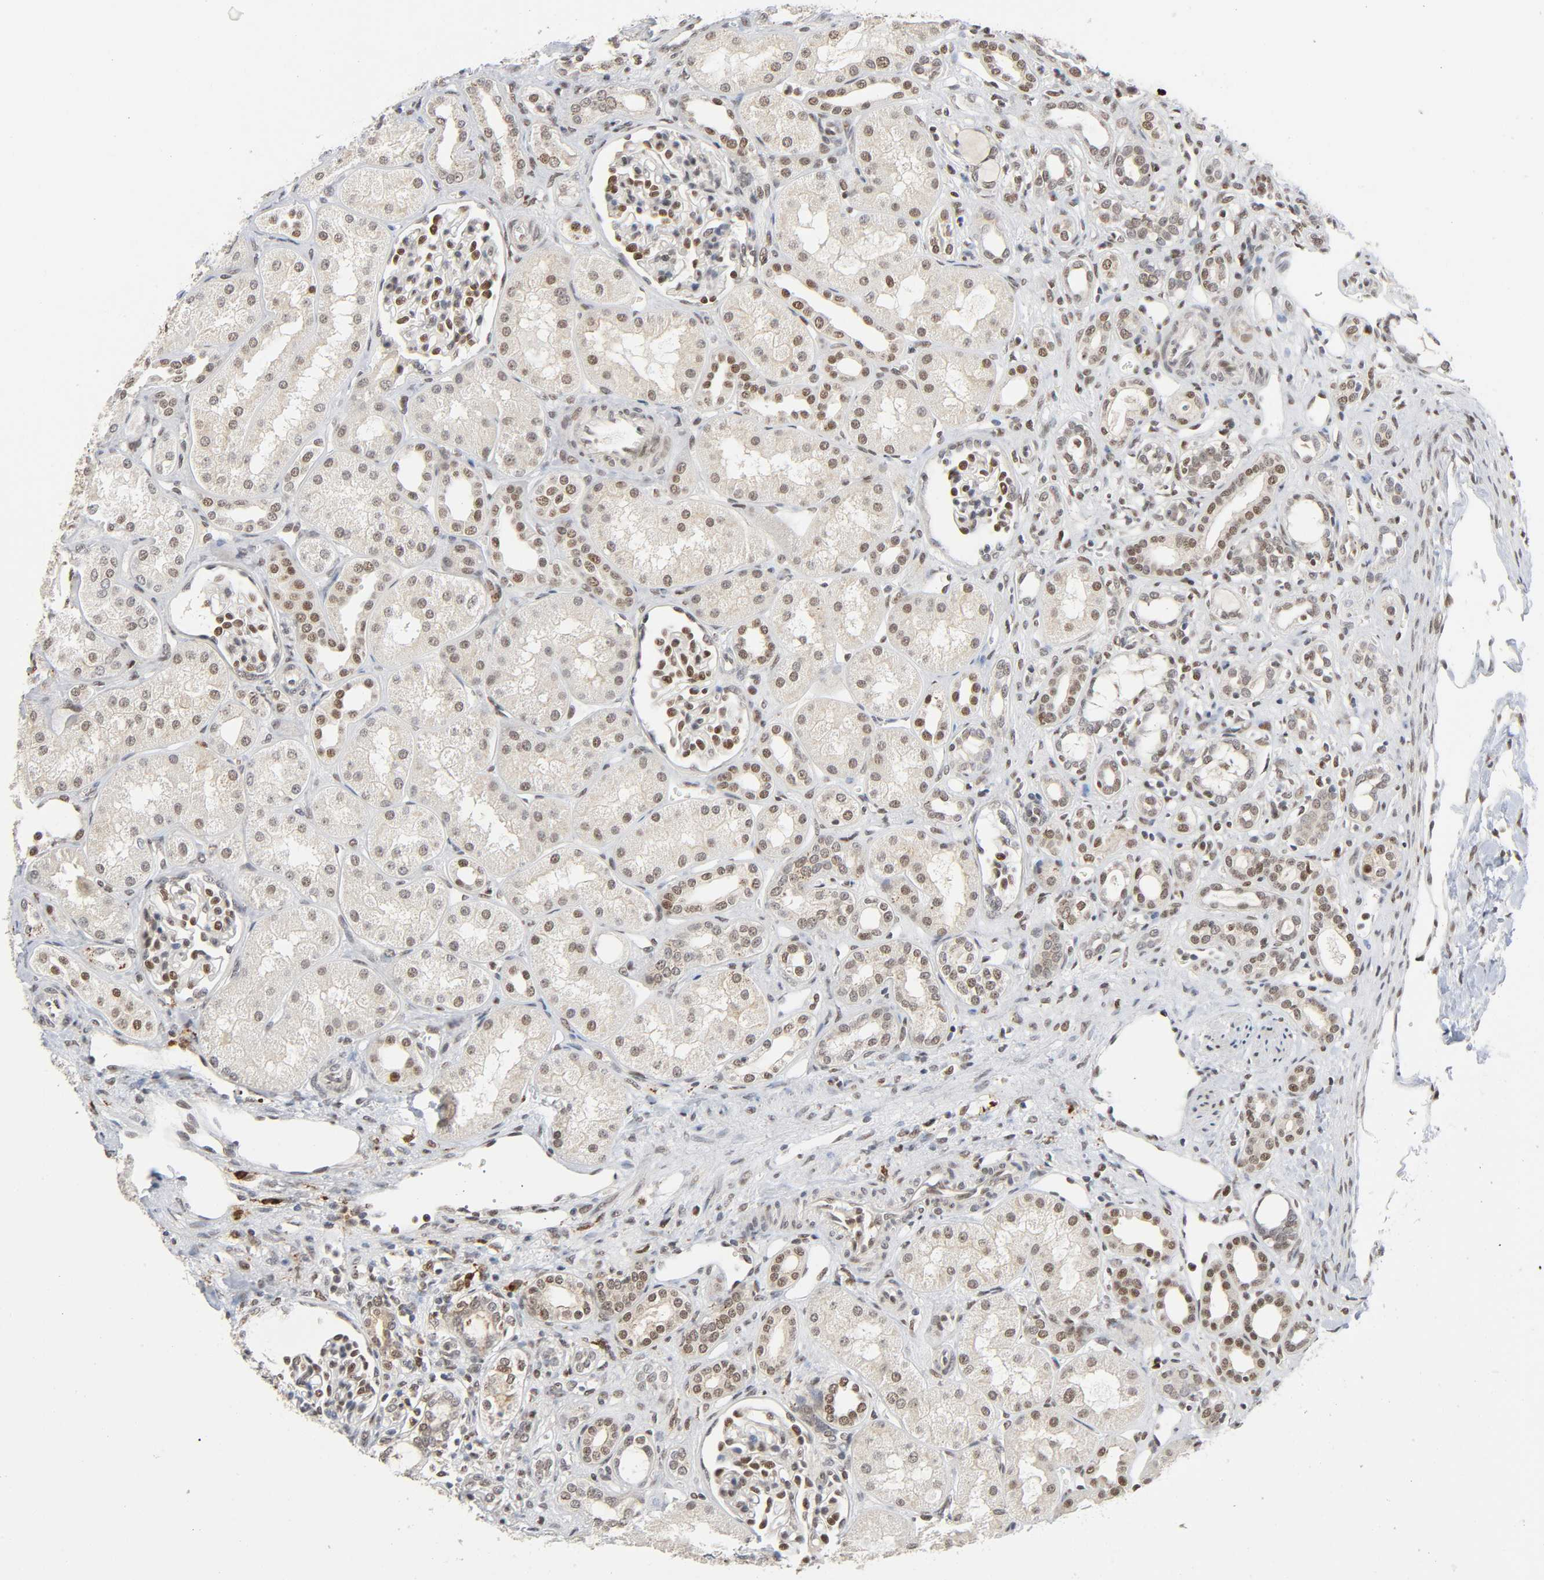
{"staining": {"intensity": "moderate", "quantity": "25%-75%", "location": "nuclear"}, "tissue": "kidney", "cell_type": "Cells in glomeruli", "image_type": "normal", "snomed": [{"axis": "morphology", "description": "Normal tissue, NOS"}, {"axis": "topography", "description": "Kidney"}], "caption": "Immunohistochemical staining of normal kidney exhibits moderate nuclear protein positivity in approximately 25%-75% of cells in glomeruli.", "gene": "KAT2B", "patient": {"sex": "male", "age": 7}}